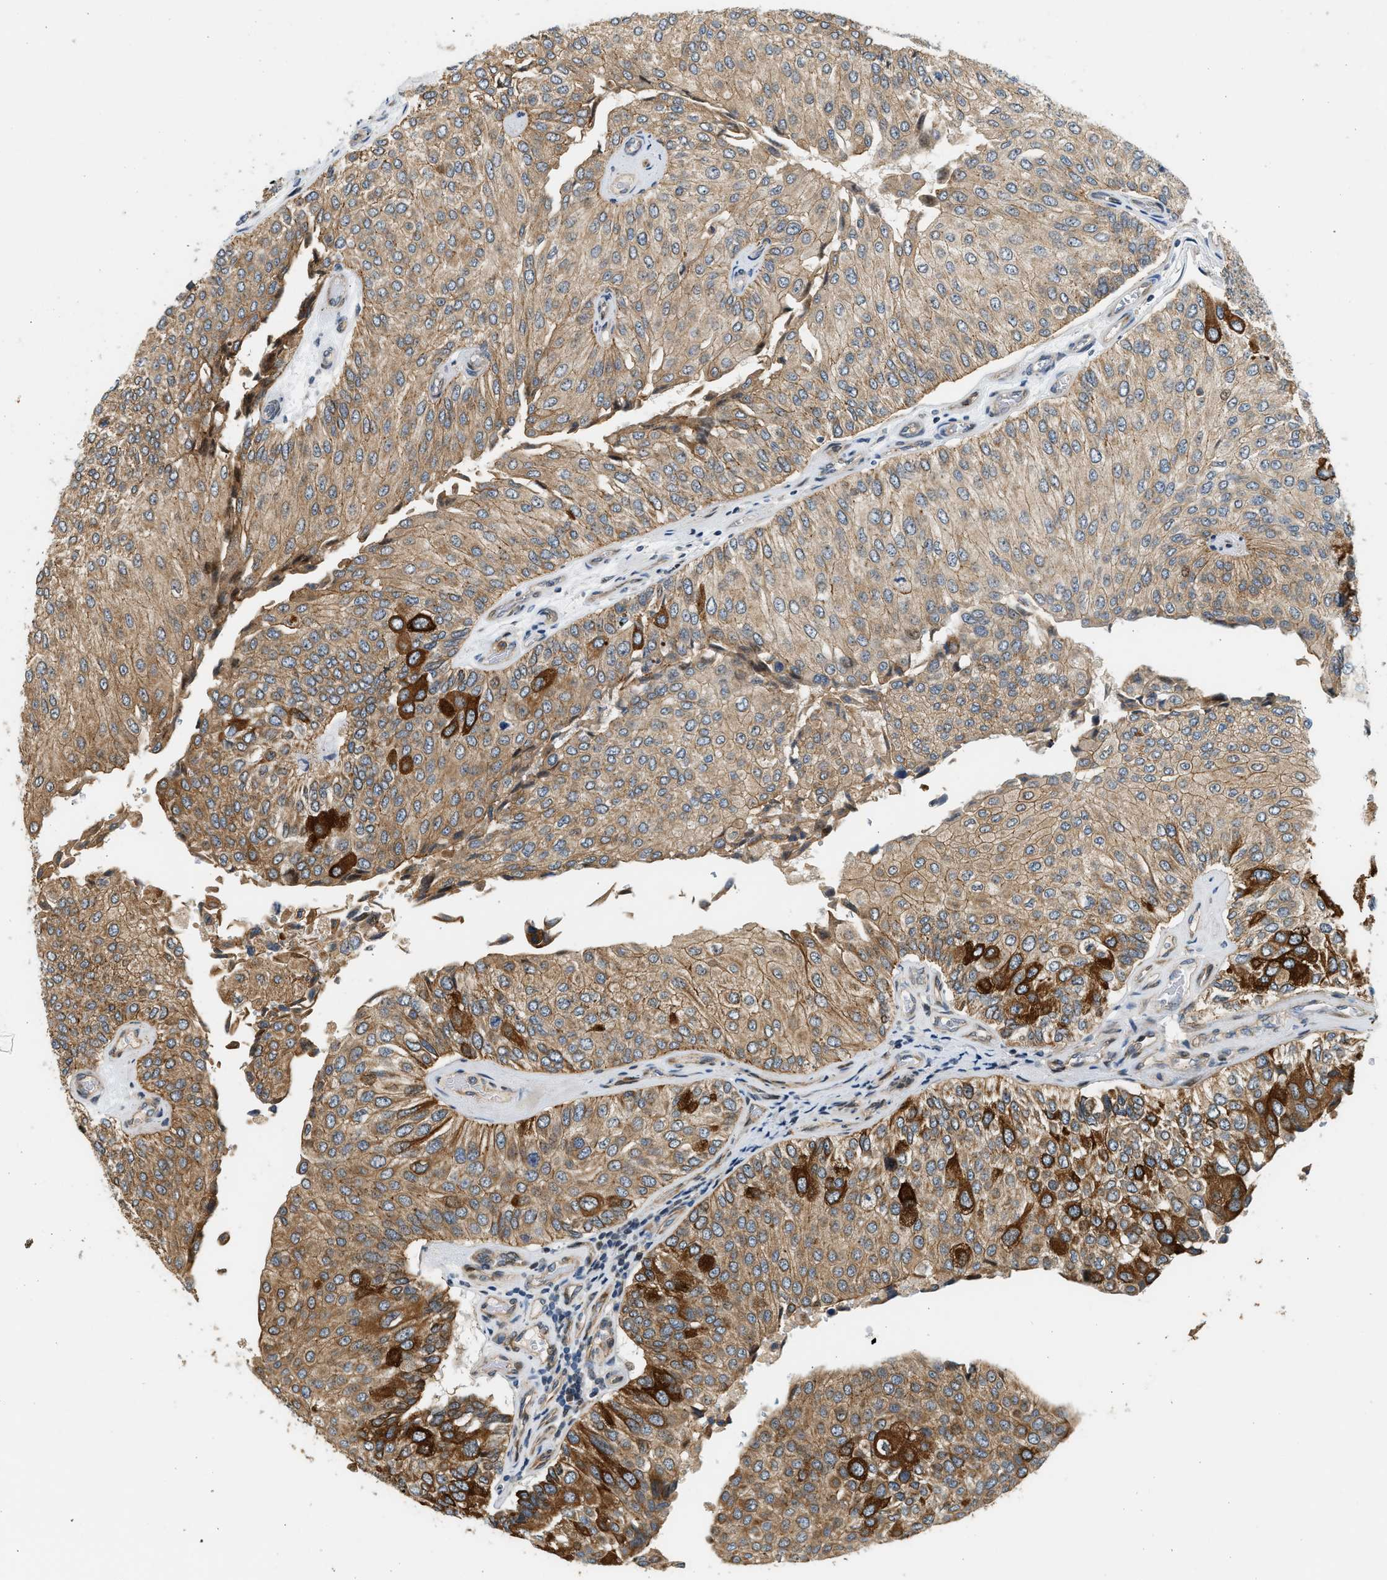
{"staining": {"intensity": "moderate", "quantity": ">75%", "location": "cytoplasmic/membranous"}, "tissue": "urothelial cancer", "cell_type": "Tumor cells", "image_type": "cancer", "snomed": [{"axis": "morphology", "description": "Urothelial carcinoma, High grade"}, {"axis": "topography", "description": "Kidney"}, {"axis": "topography", "description": "Urinary bladder"}], "caption": "IHC micrograph of human urothelial cancer stained for a protein (brown), which displays medium levels of moderate cytoplasmic/membranous staining in approximately >75% of tumor cells.", "gene": "NRSN2", "patient": {"sex": "male", "age": 77}}